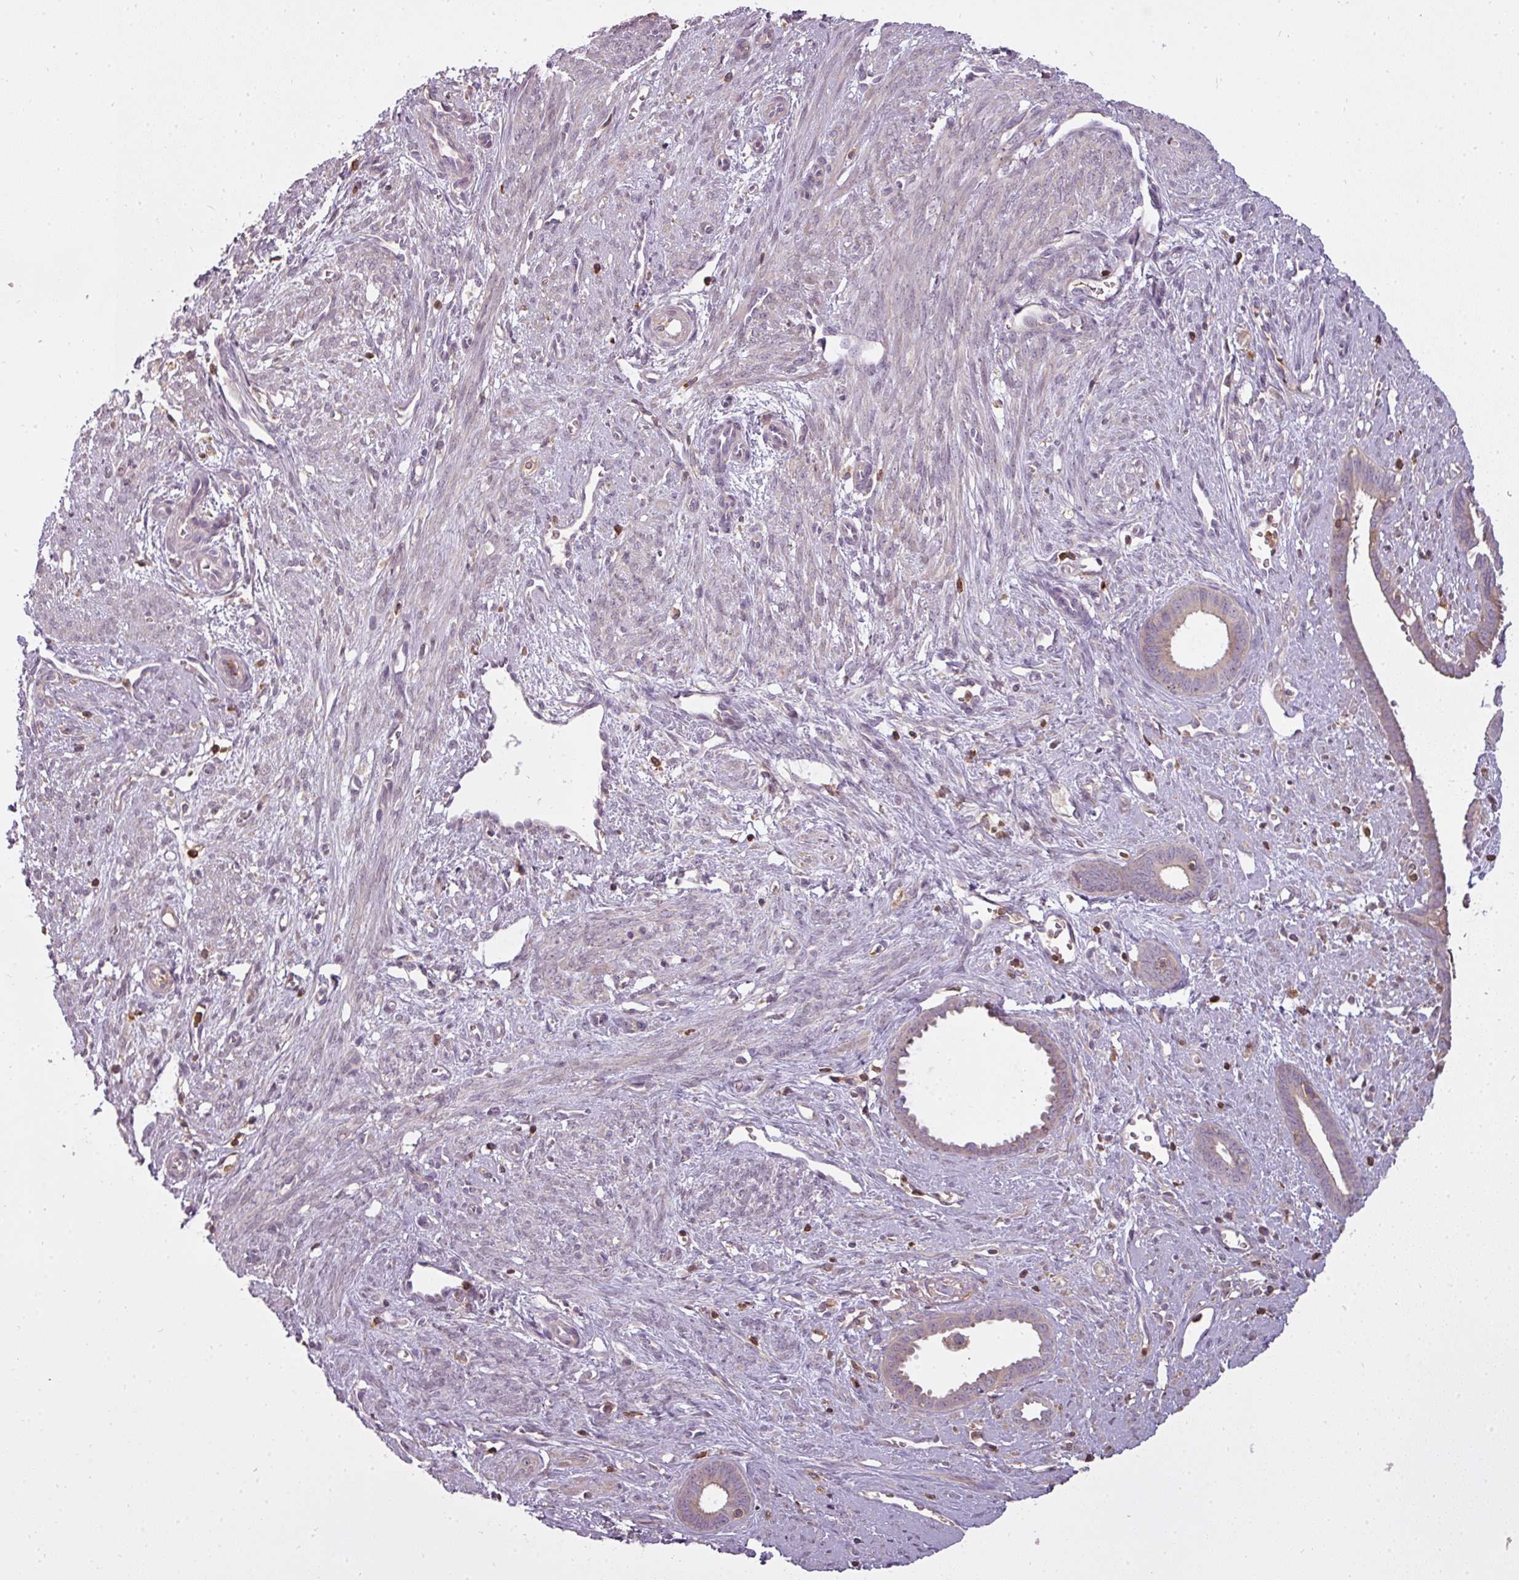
{"staining": {"intensity": "negative", "quantity": "none", "location": "none"}, "tissue": "endometrium", "cell_type": "Cells in endometrial stroma", "image_type": "normal", "snomed": [{"axis": "morphology", "description": "Normal tissue, NOS"}, {"axis": "topography", "description": "Endometrium"}], "caption": "The histopathology image shows no significant positivity in cells in endometrial stroma of endometrium.", "gene": "STK4", "patient": {"sex": "female", "age": 61}}